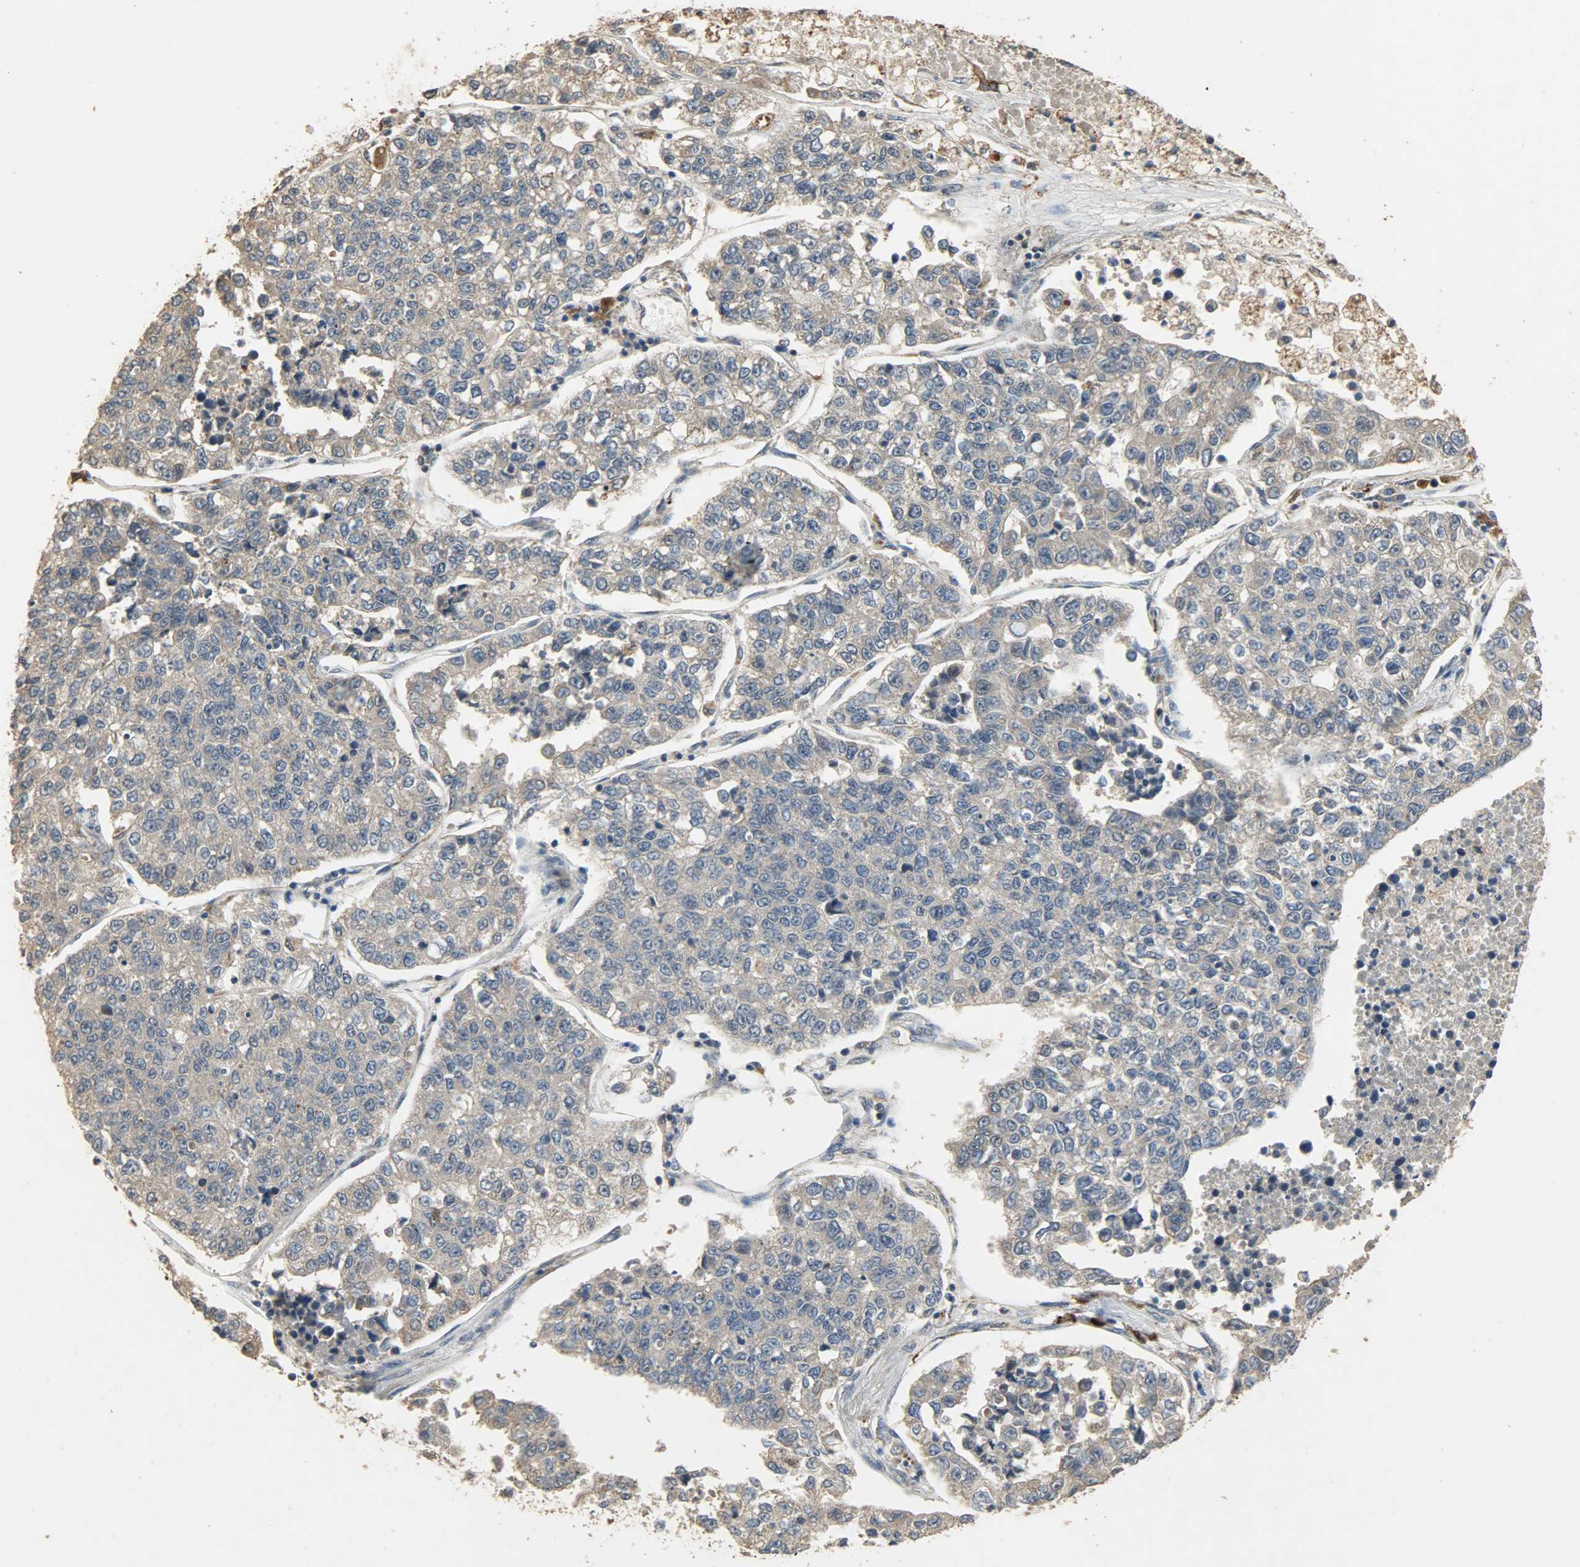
{"staining": {"intensity": "weak", "quantity": ">75%", "location": "cytoplasmic/membranous"}, "tissue": "lung cancer", "cell_type": "Tumor cells", "image_type": "cancer", "snomed": [{"axis": "morphology", "description": "Adenocarcinoma, NOS"}, {"axis": "topography", "description": "Lung"}], "caption": "Lung adenocarcinoma tissue exhibits weak cytoplasmic/membranous positivity in approximately >75% of tumor cells Nuclei are stained in blue.", "gene": "CDKN2C", "patient": {"sex": "male", "age": 49}}